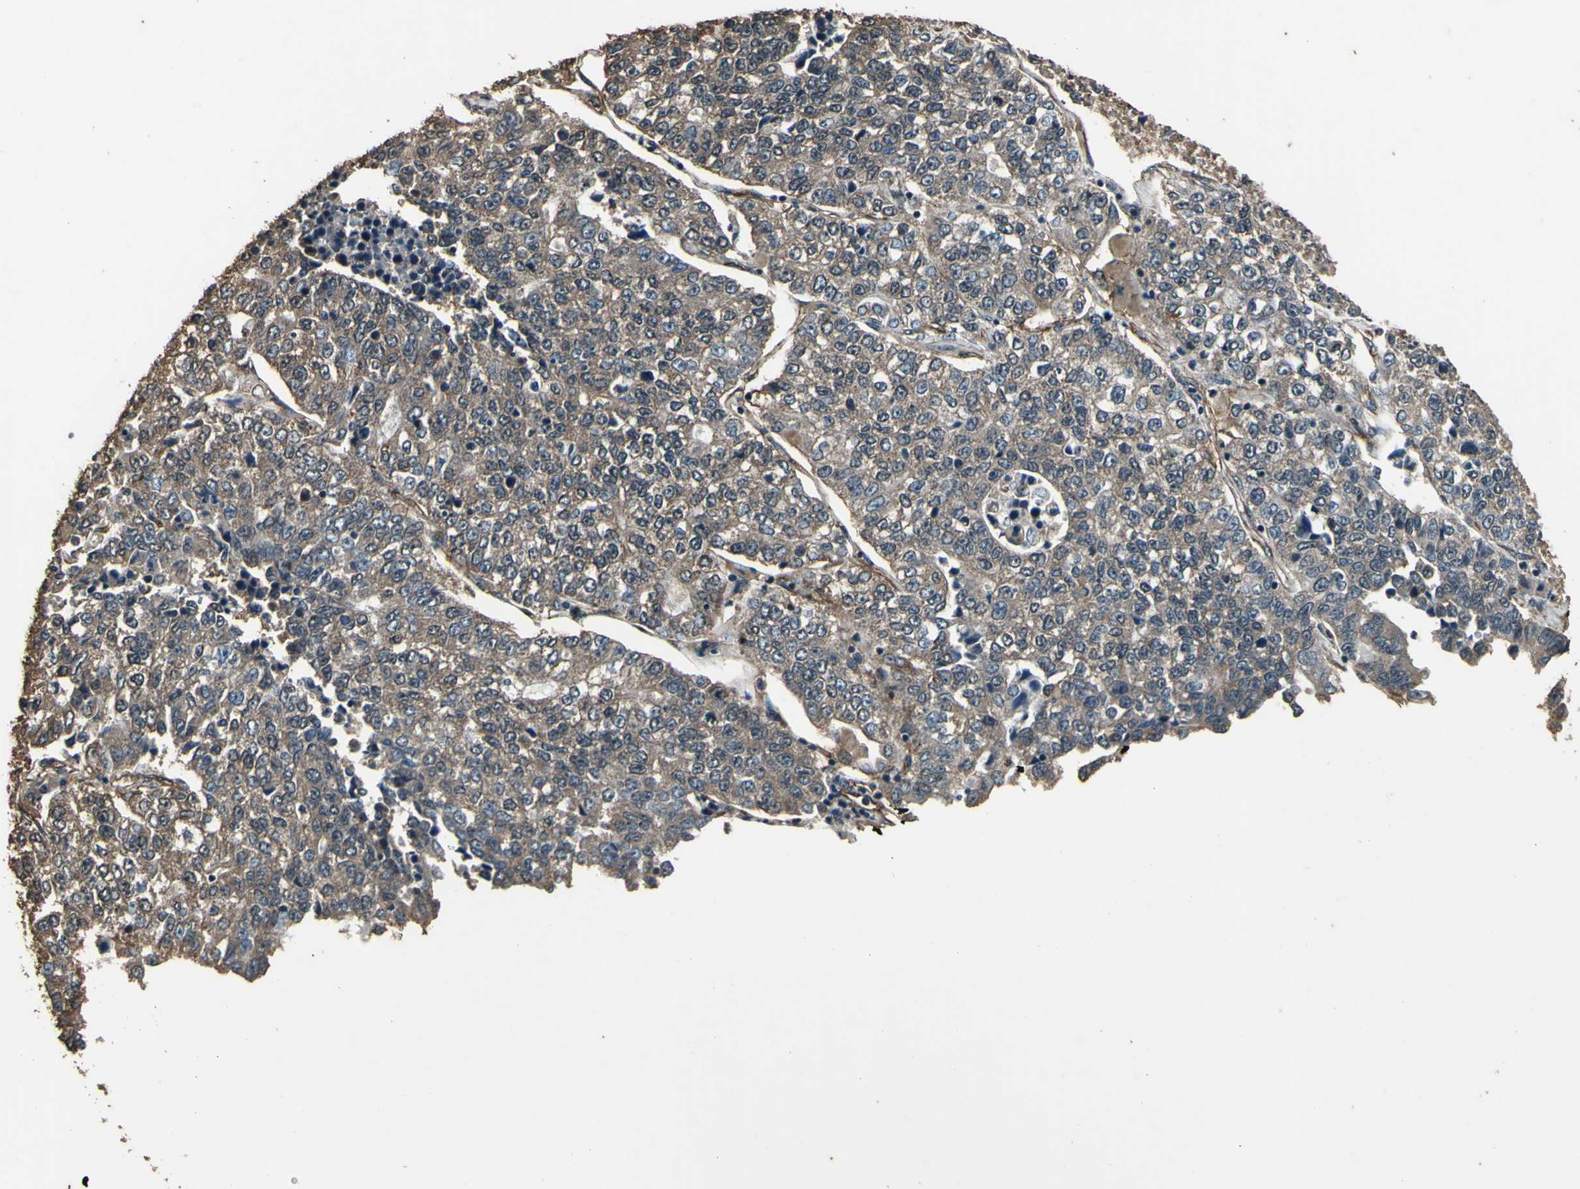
{"staining": {"intensity": "weak", "quantity": ">75%", "location": "cytoplasmic/membranous"}, "tissue": "lung cancer", "cell_type": "Tumor cells", "image_type": "cancer", "snomed": [{"axis": "morphology", "description": "Adenocarcinoma, NOS"}, {"axis": "topography", "description": "Lung"}], "caption": "Brown immunohistochemical staining in human lung cancer displays weak cytoplasmic/membranous expression in about >75% of tumor cells. (DAB IHC, brown staining for protein, blue staining for nuclei).", "gene": "TSPO", "patient": {"sex": "male", "age": 49}}